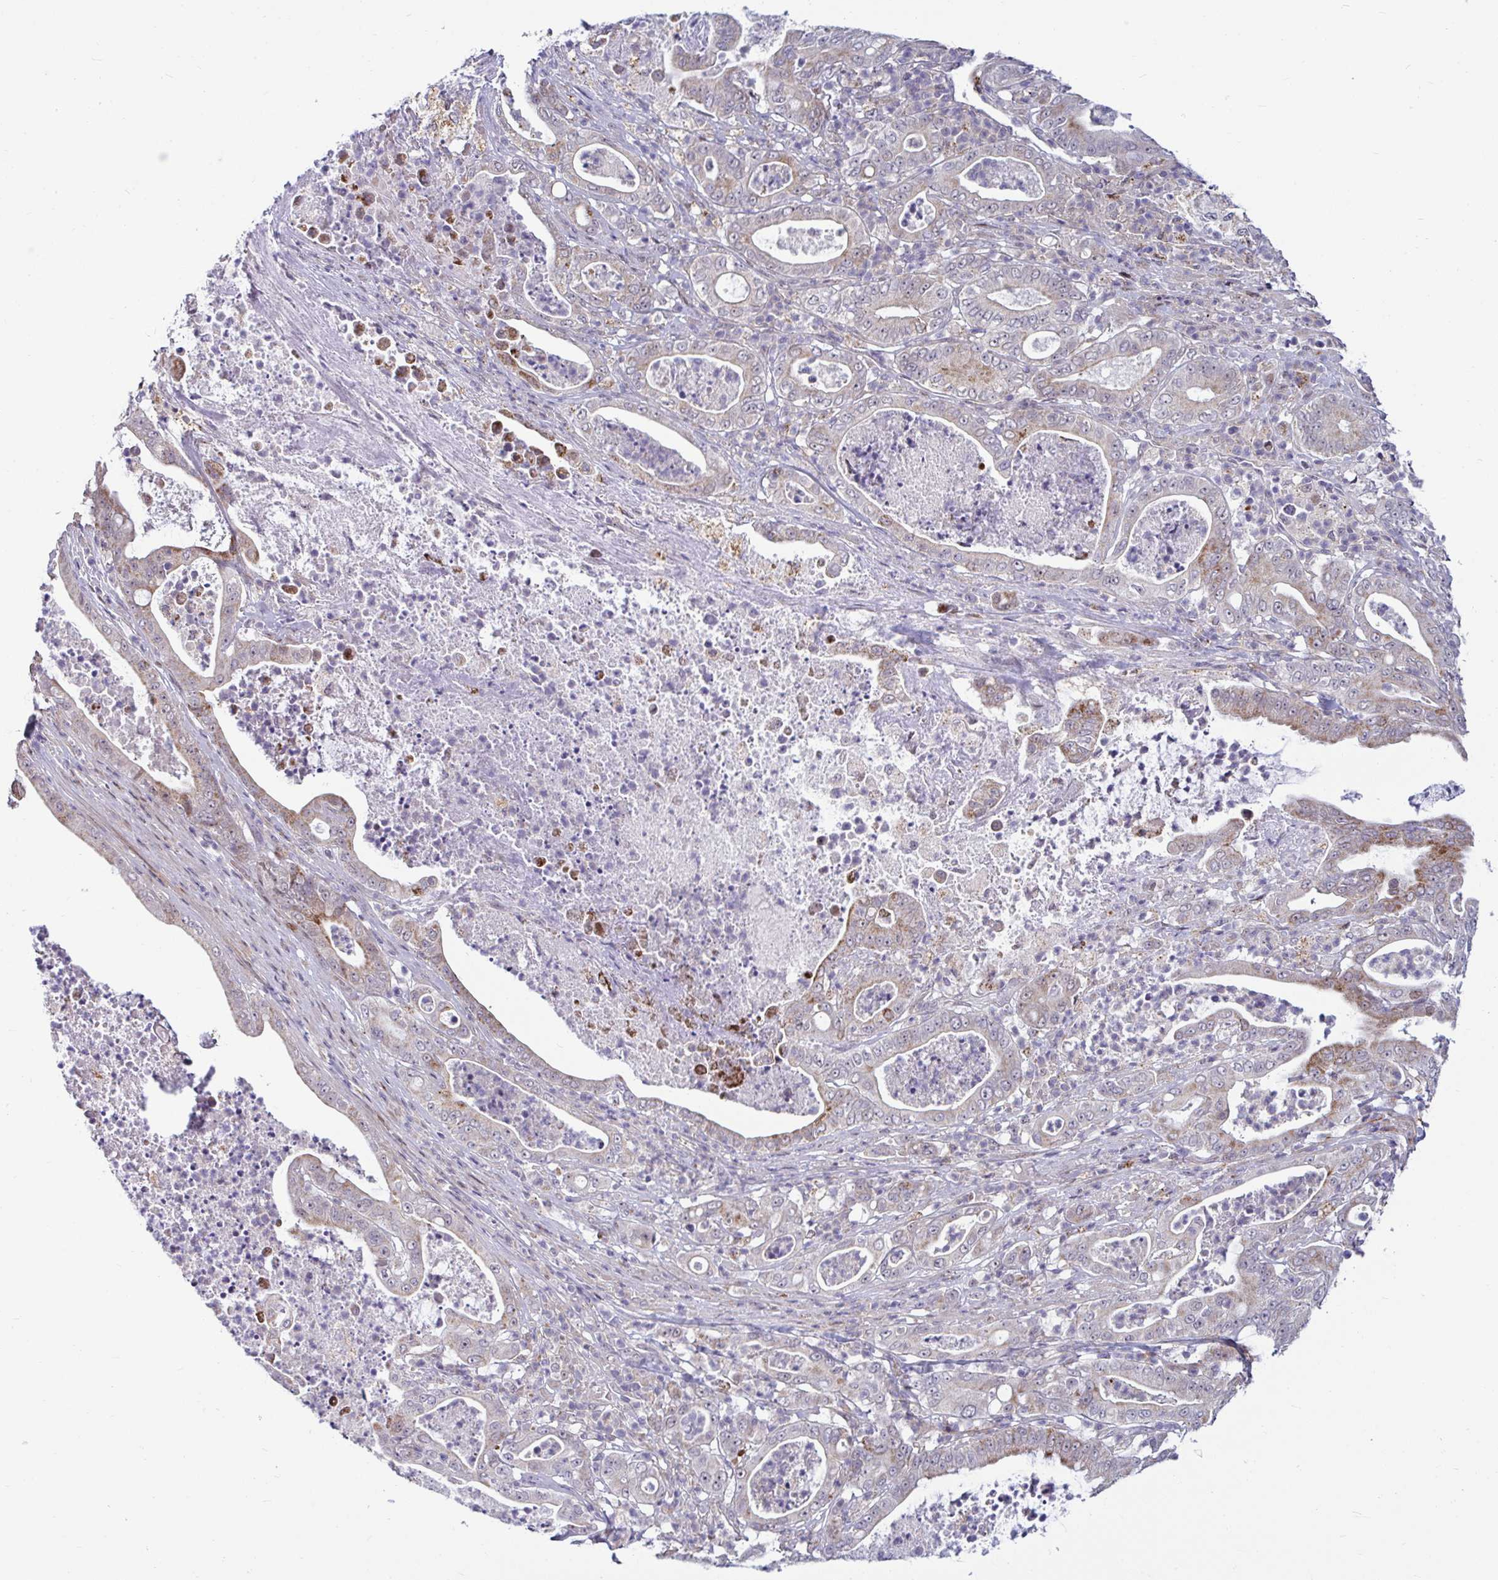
{"staining": {"intensity": "moderate", "quantity": "25%-75%", "location": "cytoplasmic/membranous"}, "tissue": "pancreatic cancer", "cell_type": "Tumor cells", "image_type": "cancer", "snomed": [{"axis": "morphology", "description": "Adenocarcinoma, NOS"}, {"axis": "topography", "description": "Pancreas"}], "caption": "Pancreatic cancer (adenocarcinoma) tissue reveals moderate cytoplasmic/membranous expression in approximately 25%-75% of tumor cells, visualized by immunohistochemistry. (Brightfield microscopy of DAB IHC at high magnification).", "gene": "DZIP1", "patient": {"sex": "male", "age": 71}}